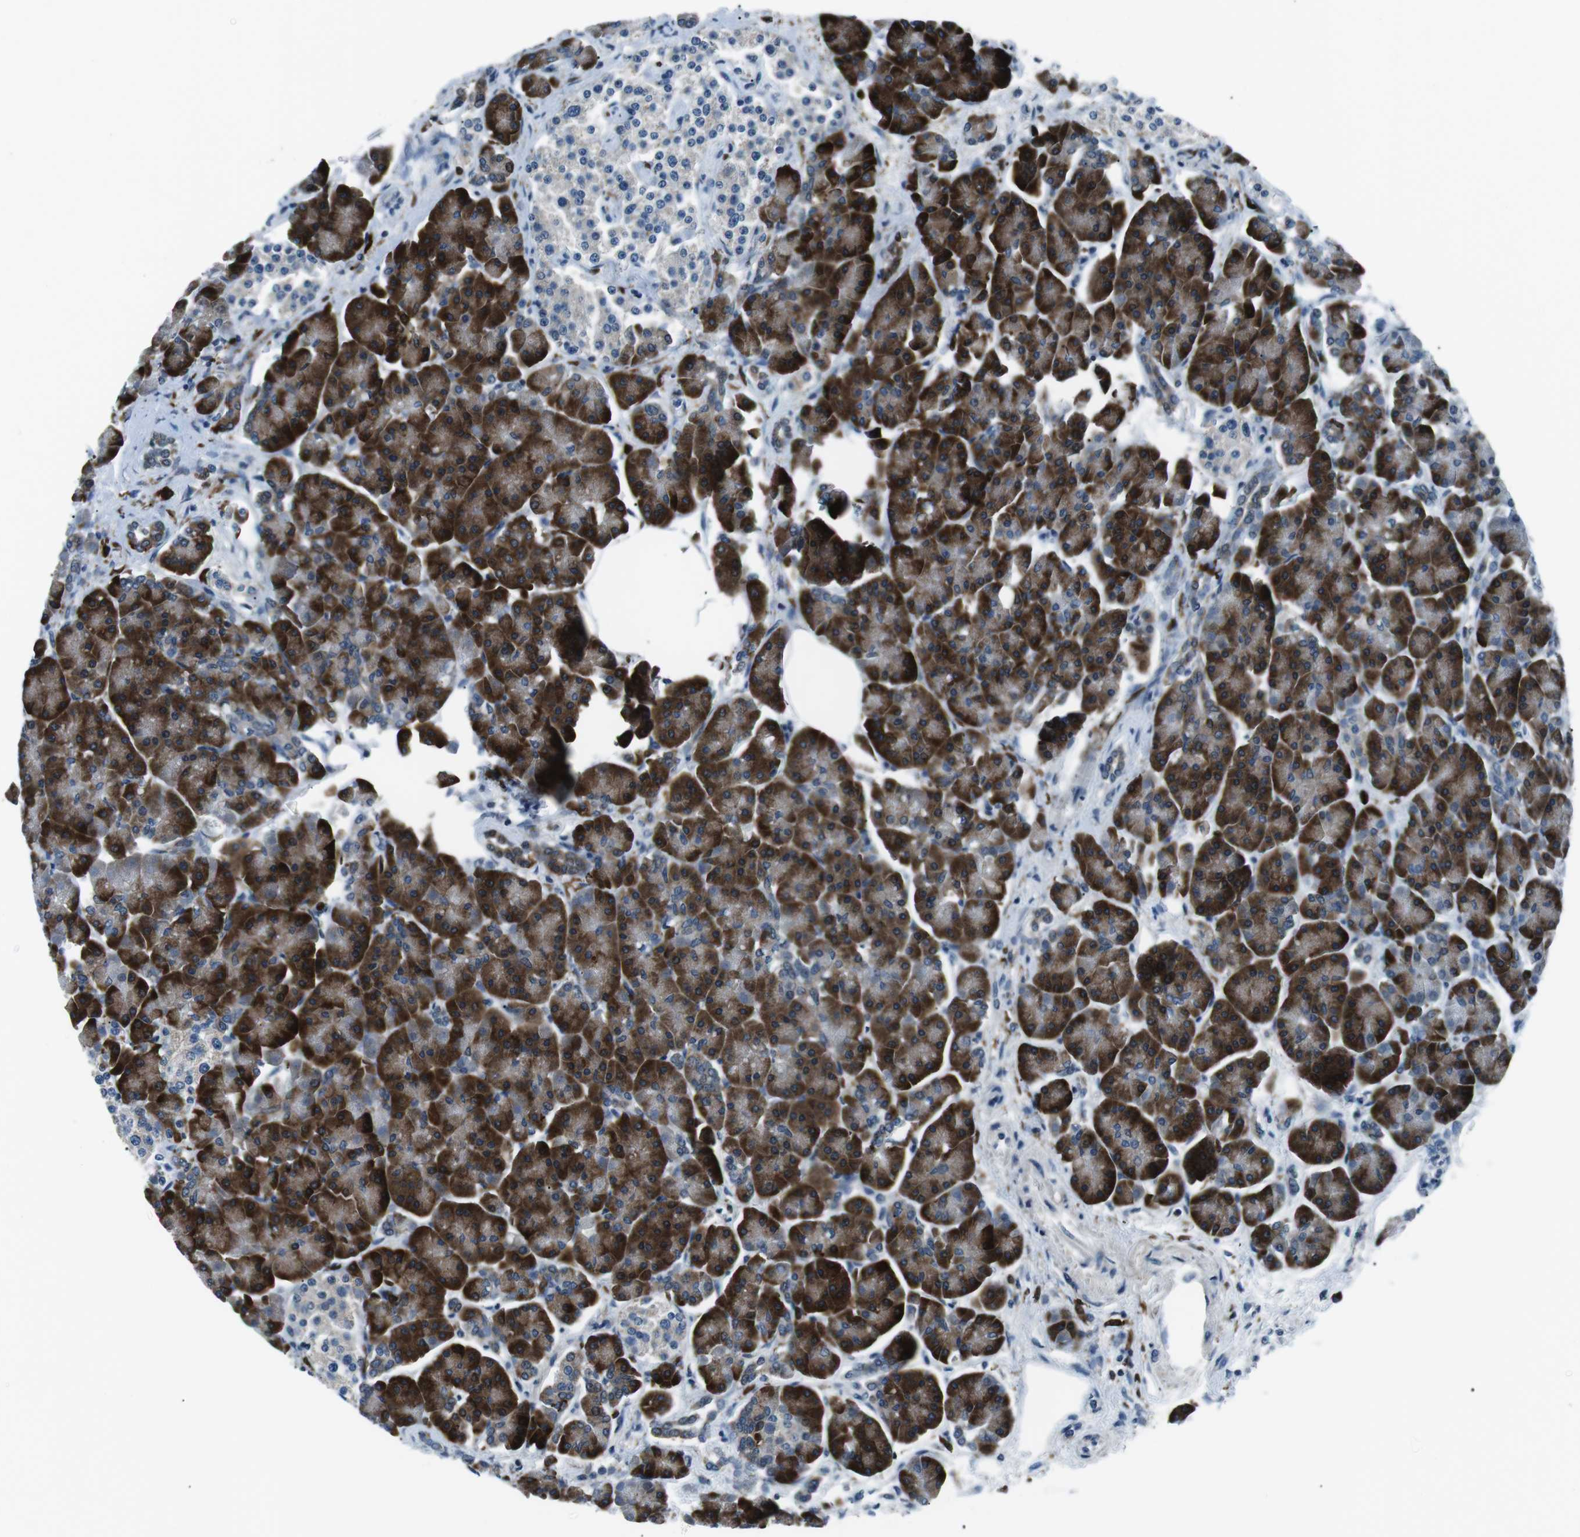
{"staining": {"intensity": "strong", "quantity": ">75%", "location": "cytoplasmic/membranous"}, "tissue": "pancreas", "cell_type": "Exocrine glandular cells", "image_type": "normal", "snomed": [{"axis": "morphology", "description": "Normal tissue, NOS"}, {"axis": "topography", "description": "Pancreas"}], "caption": "Pancreas stained with DAB (3,3'-diaminobenzidine) IHC demonstrates high levels of strong cytoplasmic/membranous staining in approximately >75% of exocrine glandular cells. (IHC, brightfield microscopy, high magnification).", "gene": "BLNK", "patient": {"sex": "female", "age": 70}}